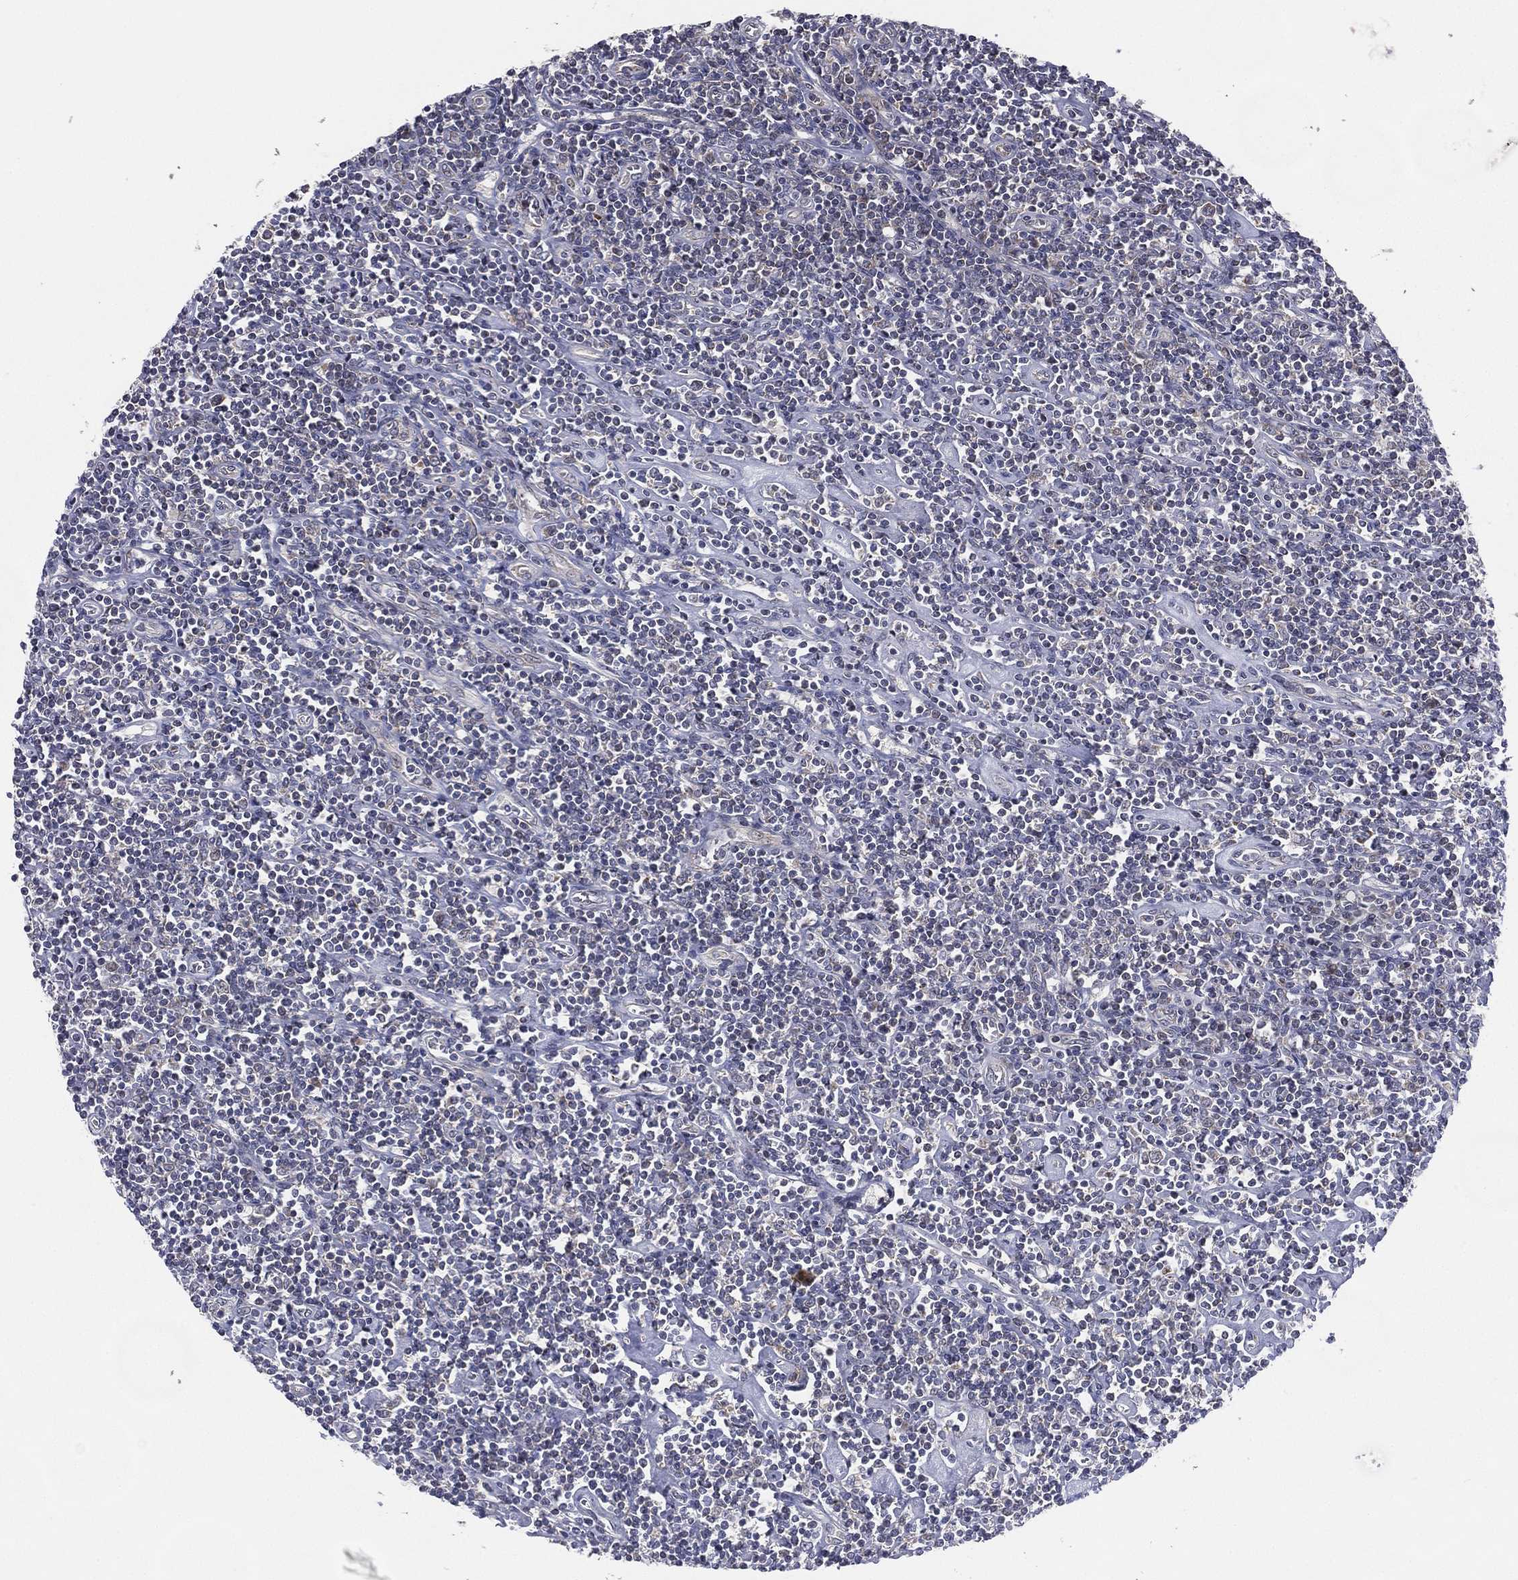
{"staining": {"intensity": "negative", "quantity": "none", "location": "none"}, "tissue": "lymphoma", "cell_type": "Tumor cells", "image_type": "cancer", "snomed": [{"axis": "morphology", "description": "Hodgkin's disease, NOS"}, {"axis": "topography", "description": "Lymph node"}], "caption": "Human lymphoma stained for a protein using immunohistochemistry (IHC) shows no positivity in tumor cells.", "gene": "KAT14", "patient": {"sex": "male", "age": 40}}